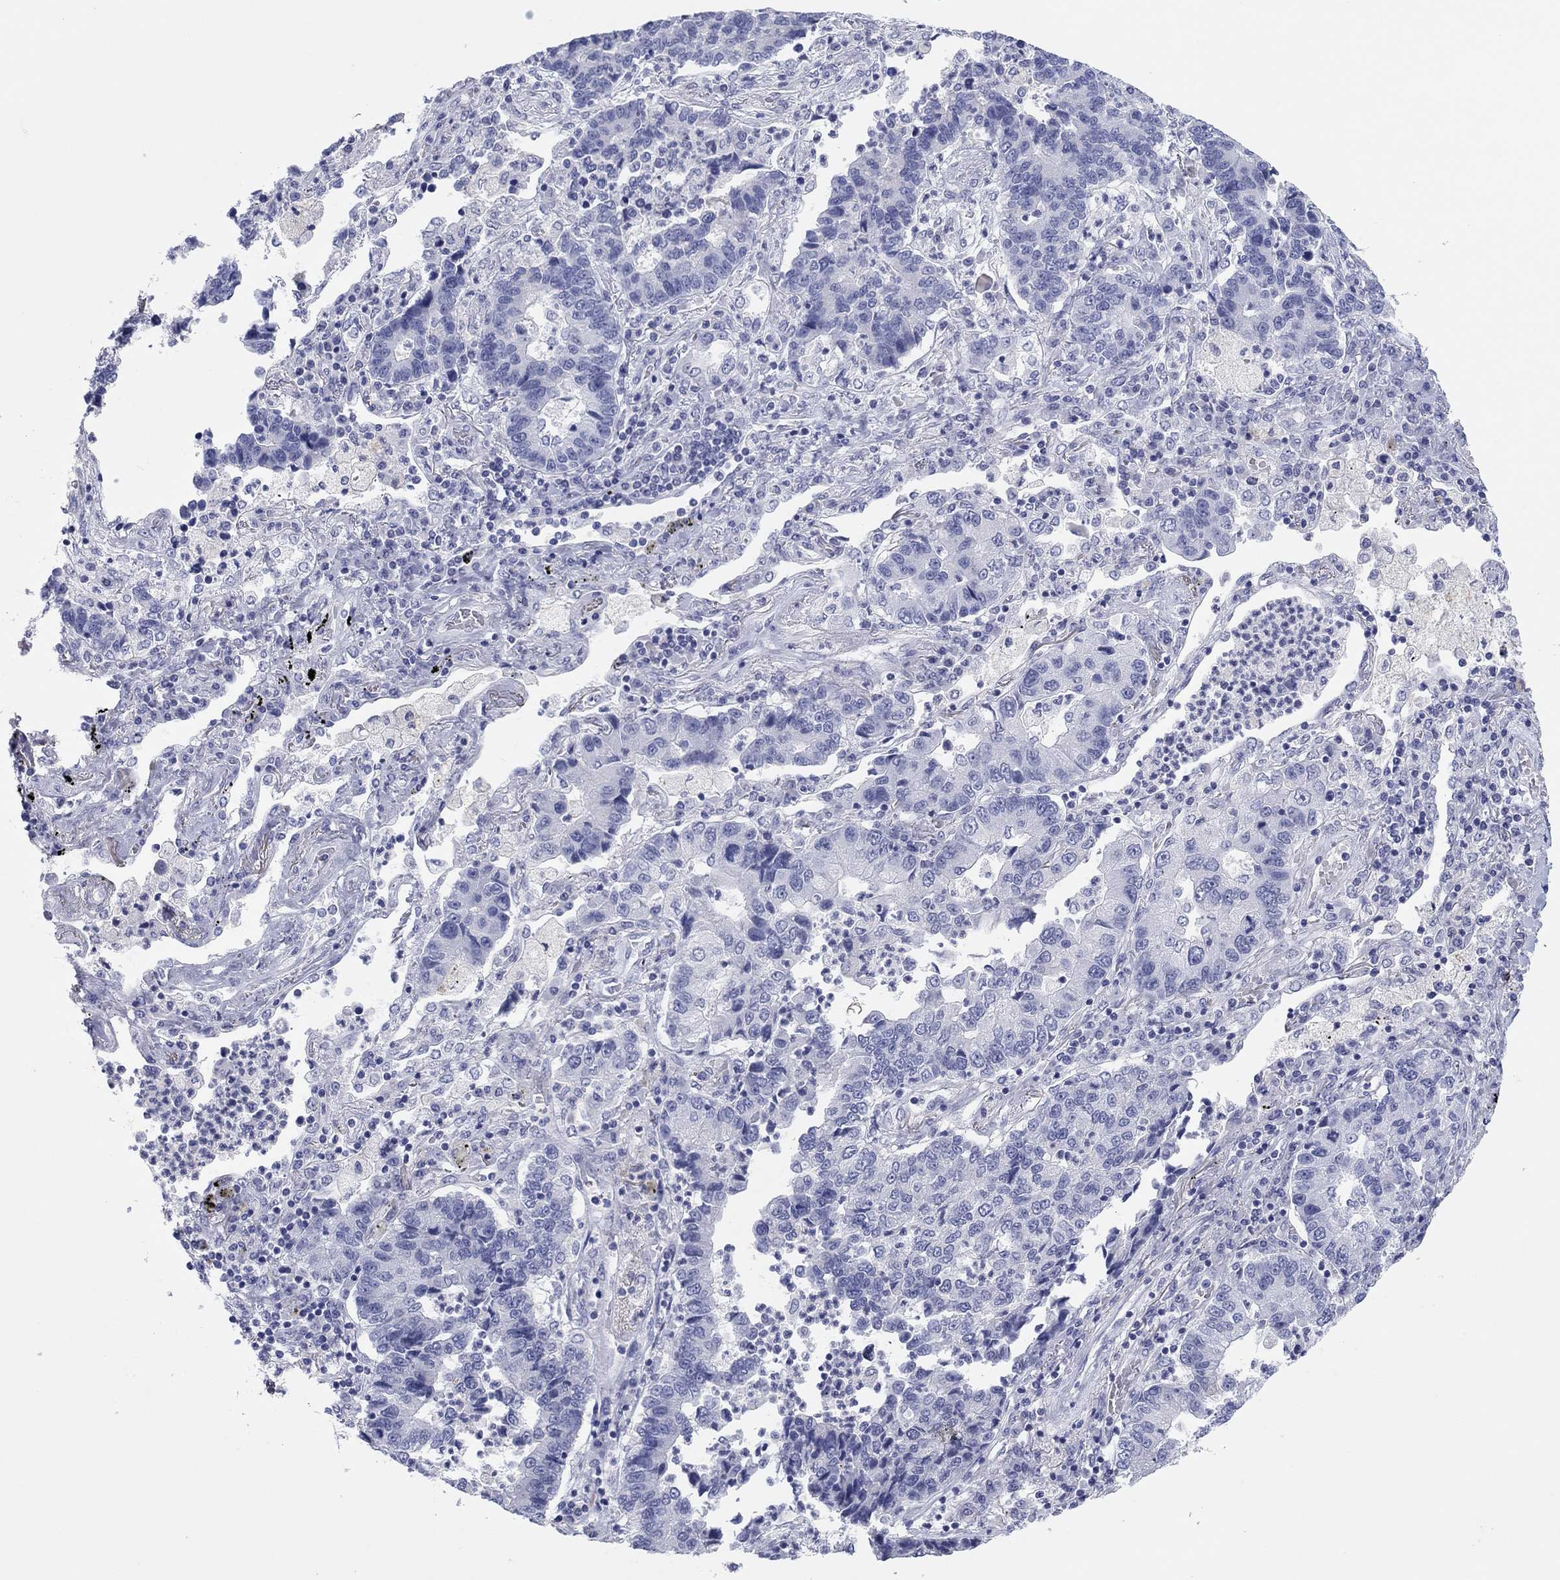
{"staining": {"intensity": "negative", "quantity": "none", "location": "none"}, "tissue": "lung cancer", "cell_type": "Tumor cells", "image_type": "cancer", "snomed": [{"axis": "morphology", "description": "Adenocarcinoma, NOS"}, {"axis": "topography", "description": "Lung"}], "caption": "This is an immunohistochemistry (IHC) micrograph of adenocarcinoma (lung). There is no staining in tumor cells.", "gene": "CPNE6", "patient": {"sex": "female", "age": 57}}